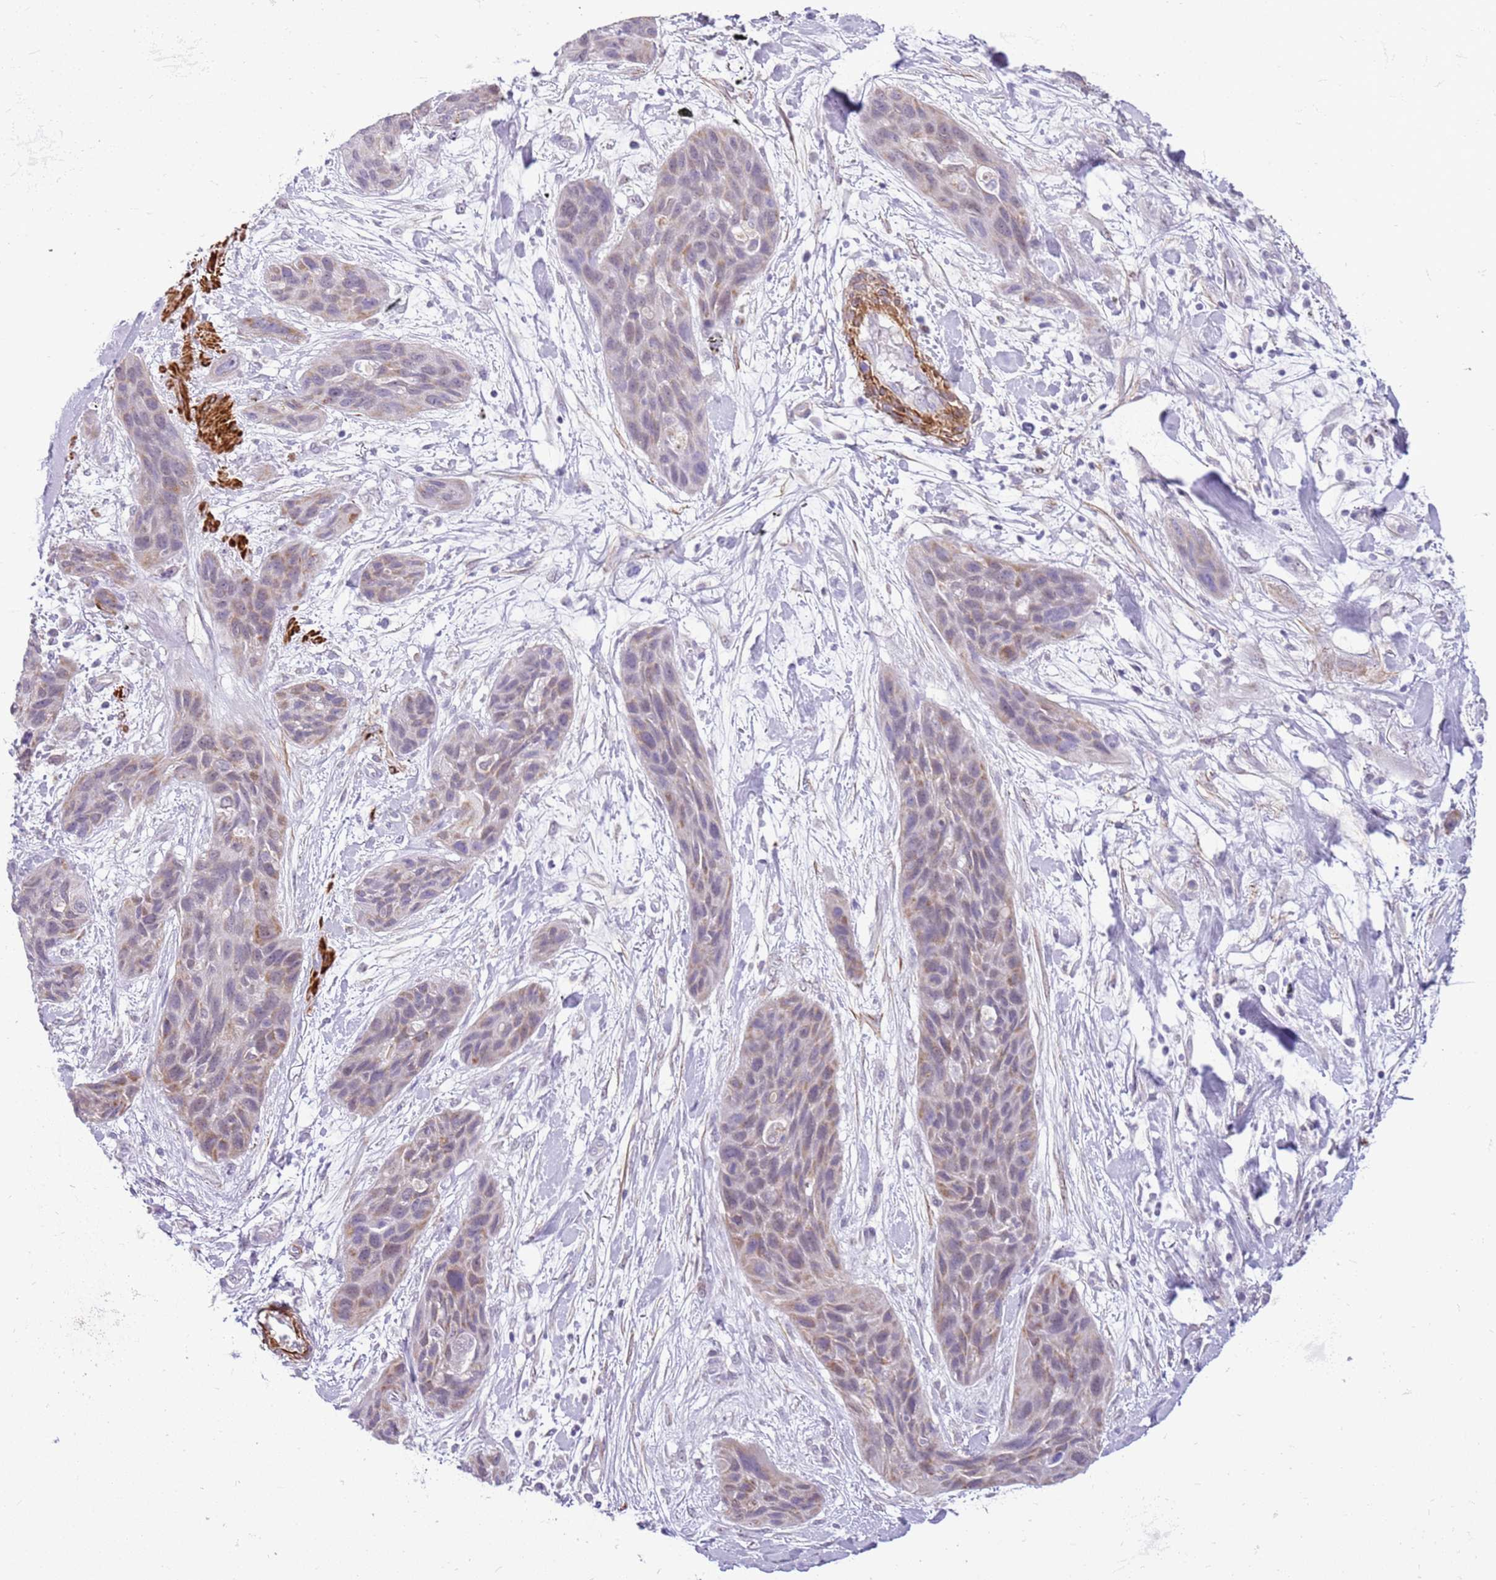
{"staining": {"intensity": "weak", "quantity": "25%-75%", "location": "cytoplasmic/membranous"}, "tissue": "lung cancer", "cell_type": "Tumor cells", "image_type": "cancer", "snomed": [{"axis": "morphology", "description": "Squamous cell carcinoma, NOS"}, {"axis": "topography", "description": "Lung"}], "caption": "A micrograph of lung cancer (squamous cell carcinoma) stained for a protein shows weak cytoplasmic/membranous brown staining in tumor cells.", "gene": "SMIM4", "patient": {"sex": "female", "age": 70}}